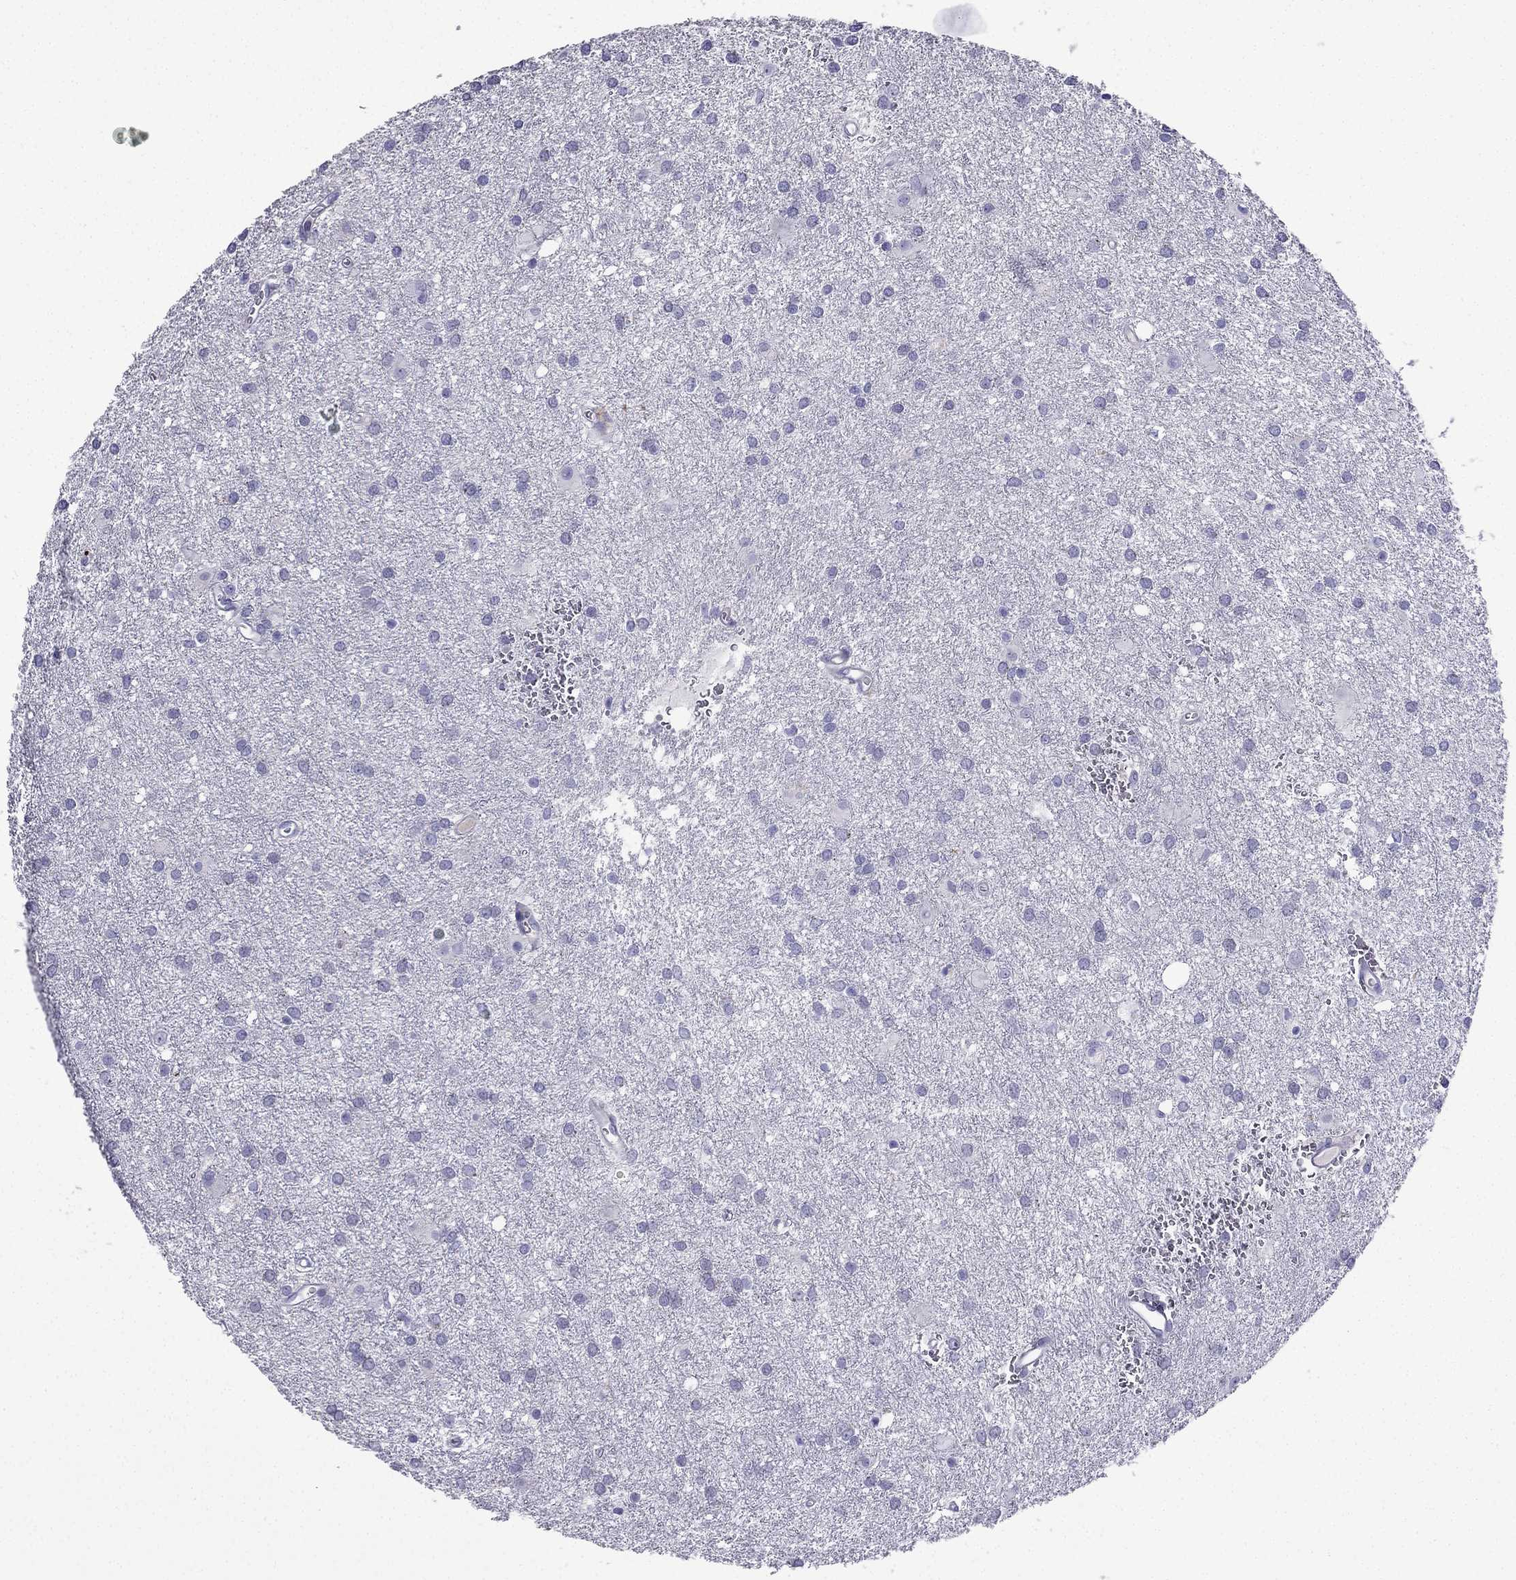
{"staining": {"intensity": "negative", "quantity": "none", "location": "none"}, "tissue": "glioma", "cell_type": "Tumor cells", "image_type": "cancer", "snomed": [{"axis": "morphology", "description": "Glioma, malignant, Low grade"}, {"axis": "topography", "description": "Brain"}], "caption": "IHC photomicrograph of neoplastic tissue: human malignant glioma (low-grade) stained with DAB (3,3'-diaminobenzidine) shows no significant protein expression in tumor cells.", "gene": "TSSK4", "patient": {"sex": "male", "age": 58}}